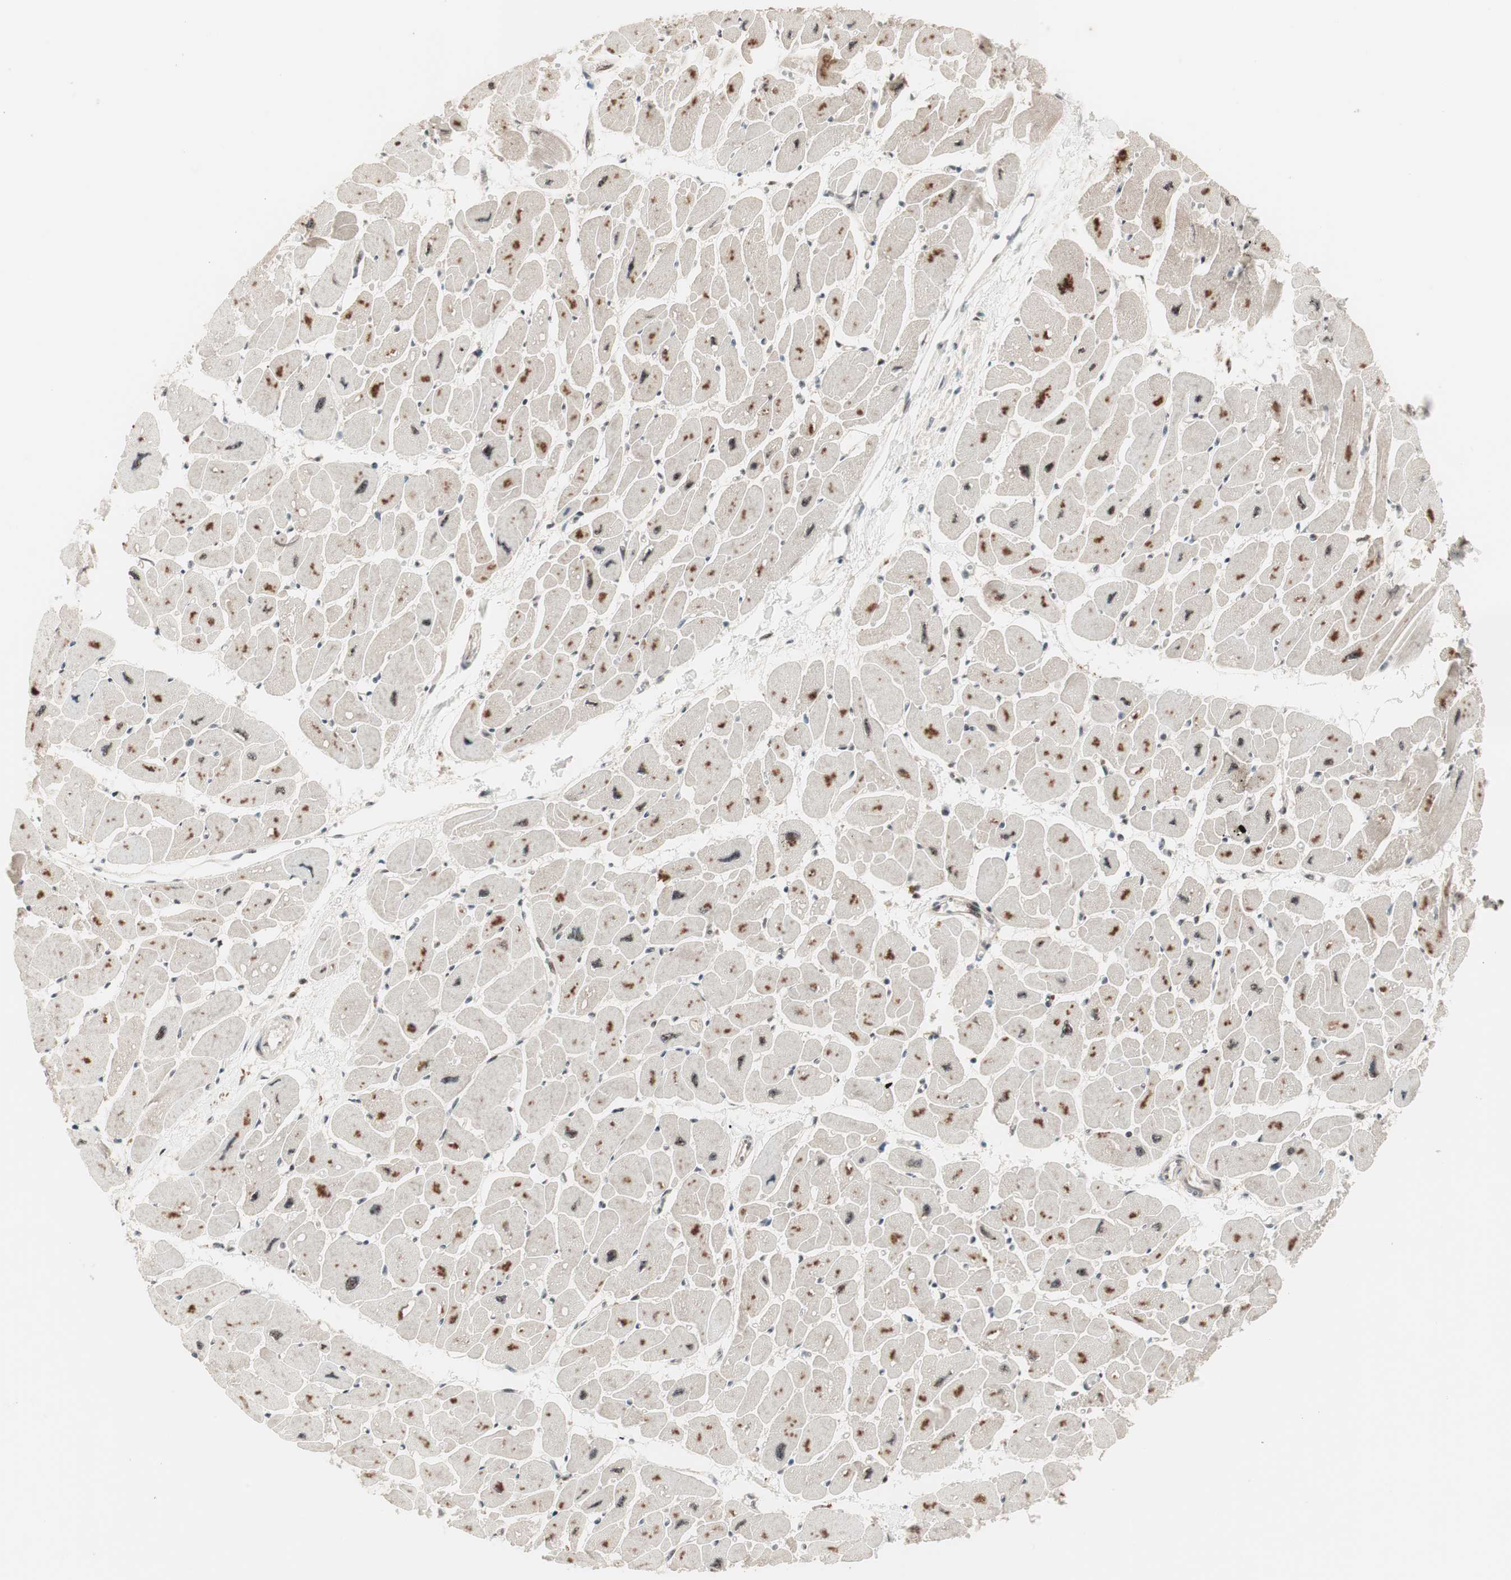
{"staining": {"intensity": "moderate", "quantity": "25%-75%", "location": "nuclear"}, "tissue": "heart muscle", "cell_type": "Cardiomyocytes", "image_type": "normal", "snomed": [{"axis": "morphology", "description": "Normal tissue, NOS"}, {"axis": "topography", "description": "Heart"}], "caption": "About 25%-75% of cardiomyocytes in benign heart muscle demonstrate moderate nuclear protein positivity as visualized by brown immunohistochemical staining.", "gene": "NR5A2", "patient": {"sex": "female", "age": 54}}